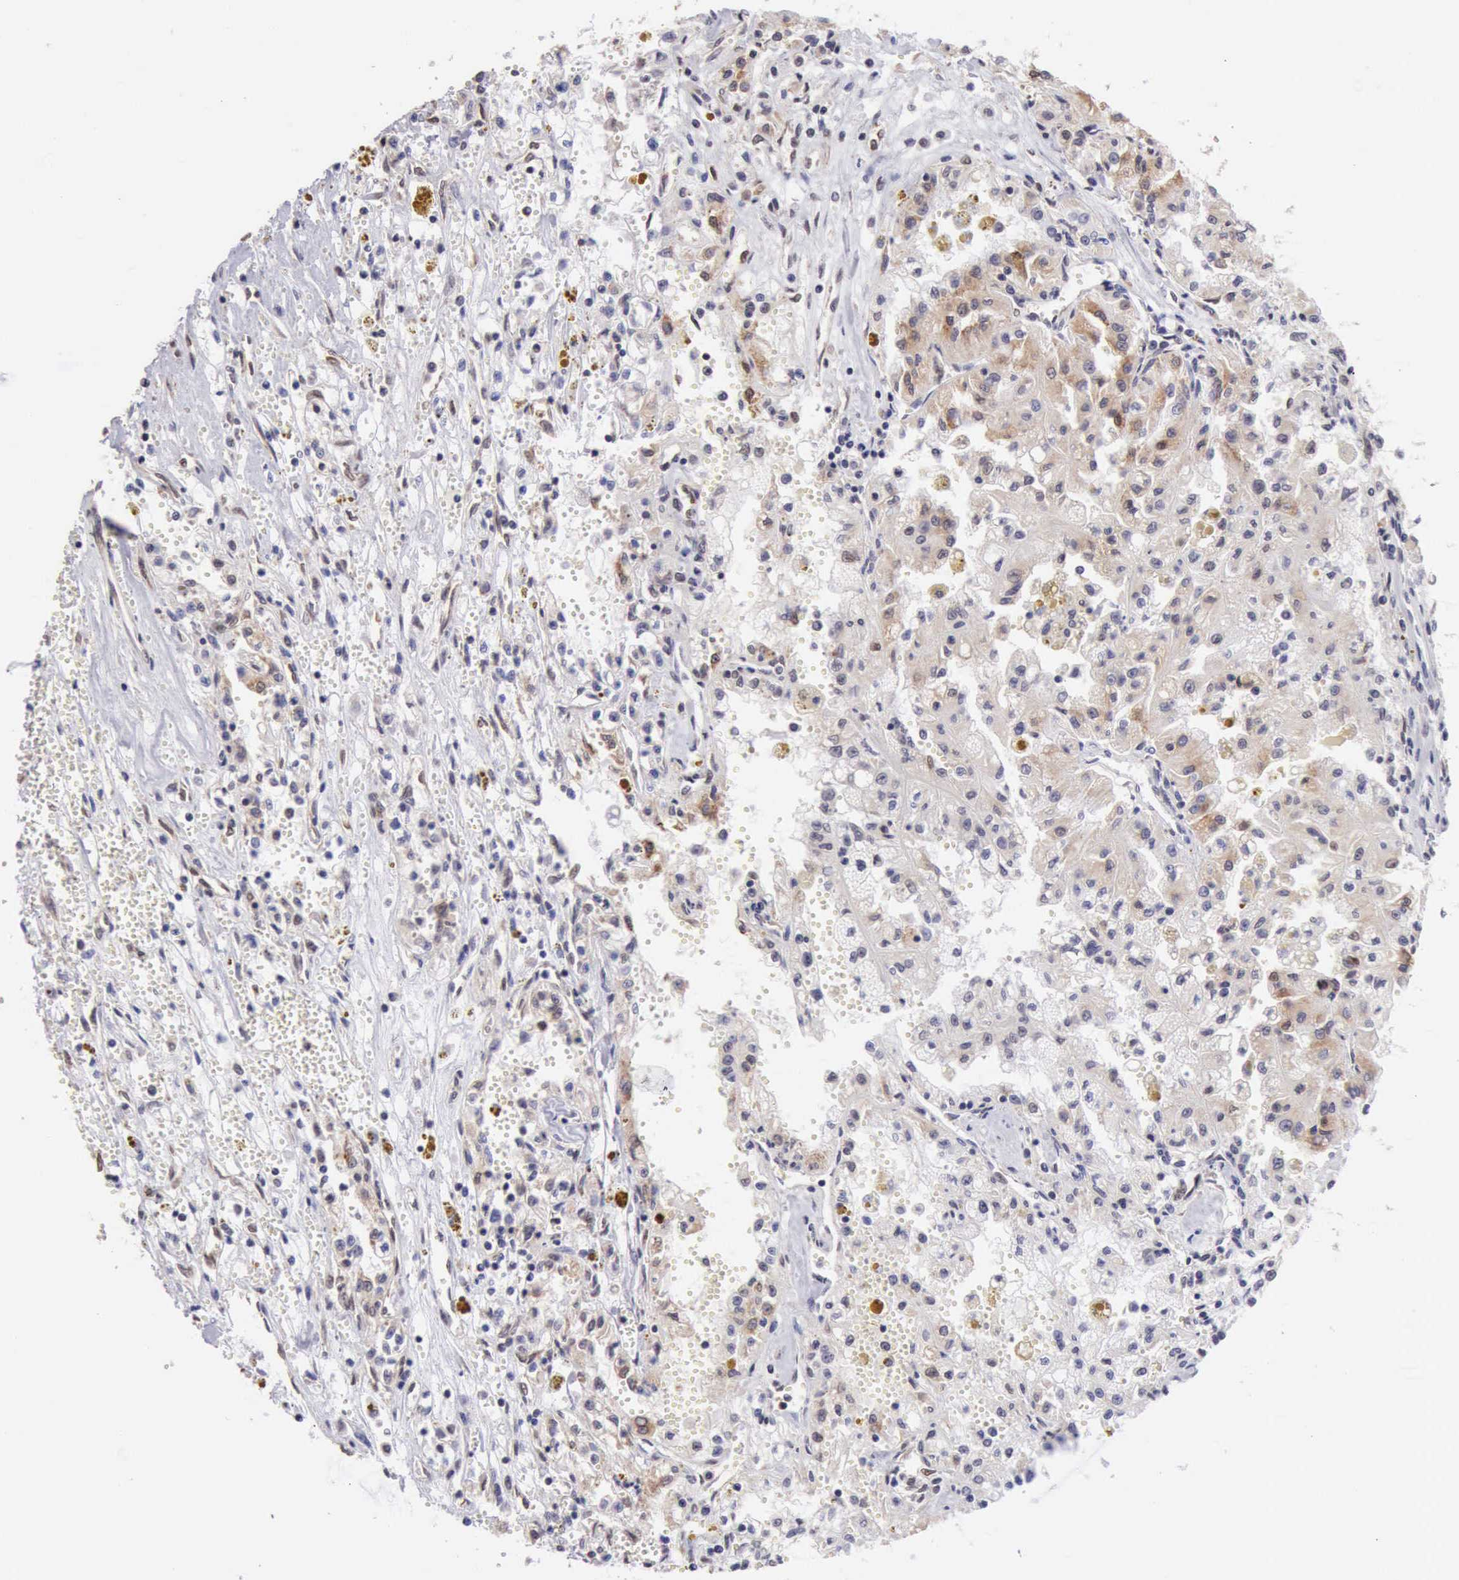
{"staining": {"intensity": "weak", "quantity": "<25%", "location": "nuclear"}, "tissue": "renal cancer", "cell_type": "Tumor cells", "image_type": "cancer", "snomed": [{"axis": "morphology", "description": "Adenocarcinoma, NOS"}, {"axis": "topography", "description": "Kidney"}], "caption": "Immunohistochemistry (IHC) micrograph of neoplastic tissue: human adenocarcinoma (renal) stained with DAB exhibits no significant protein positivity in tumor cells.", "gene": "ERCC4", "patient": {"sex": "male", "age": 78}}